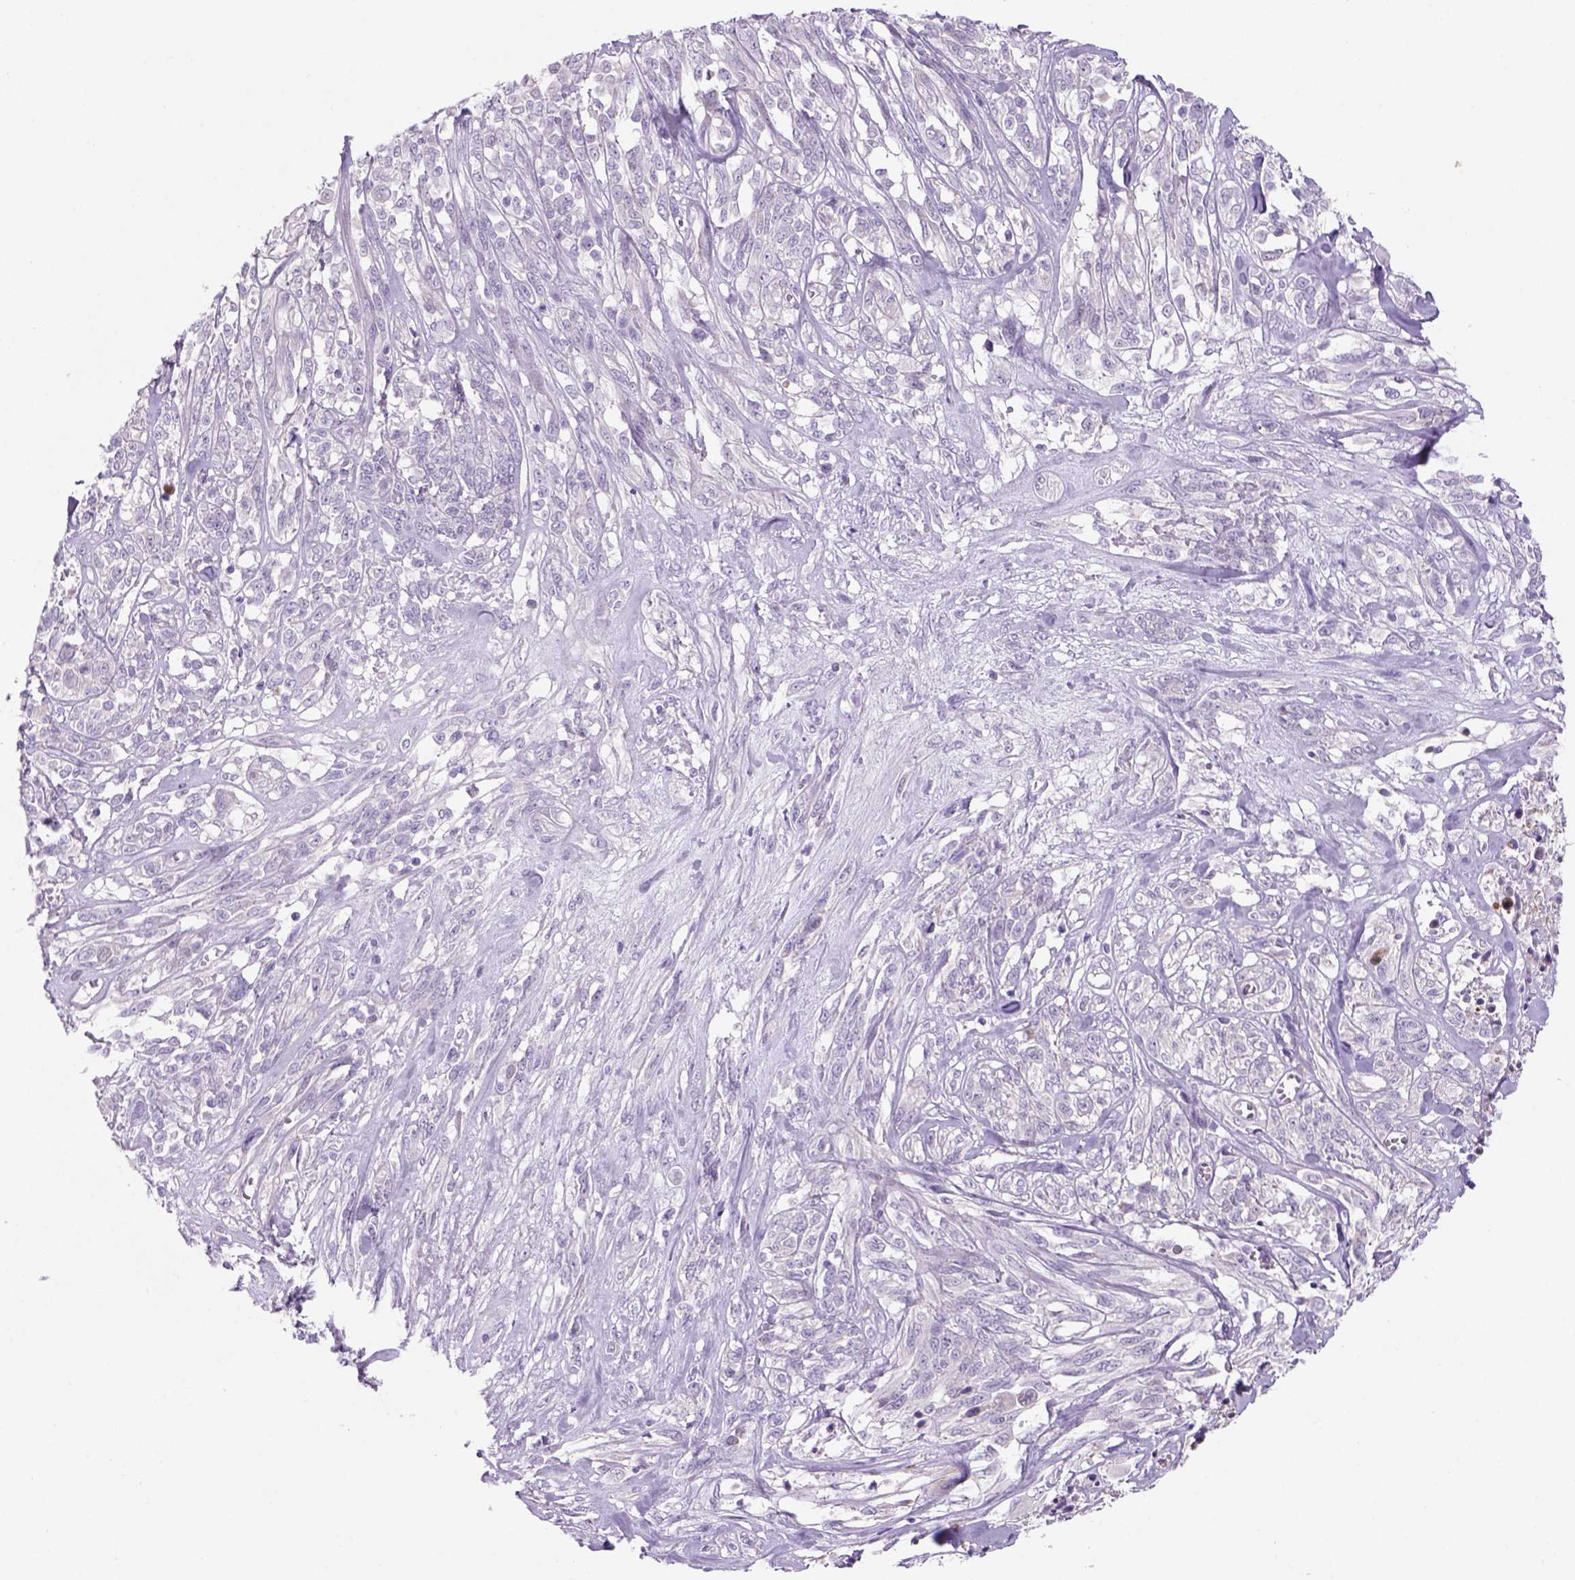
{"staining": {"intensity": "negative", "quantity": "none", "location": "none"}, "tissue": "melanoma", "cell_type": "Tumor cells", "image_type": "cancer", "snomed": [{"axis": "morphology", "description": "Malignant melanoma, NOS"}, {"axis": "topography", "description": "Skin"}], "caption": "This is an immunohistochemistry micrograph of human melanoma. There is no expression in tumor cells.", "gene": "ADGRV1", "patient": {"sex": "female", "age": 91}}